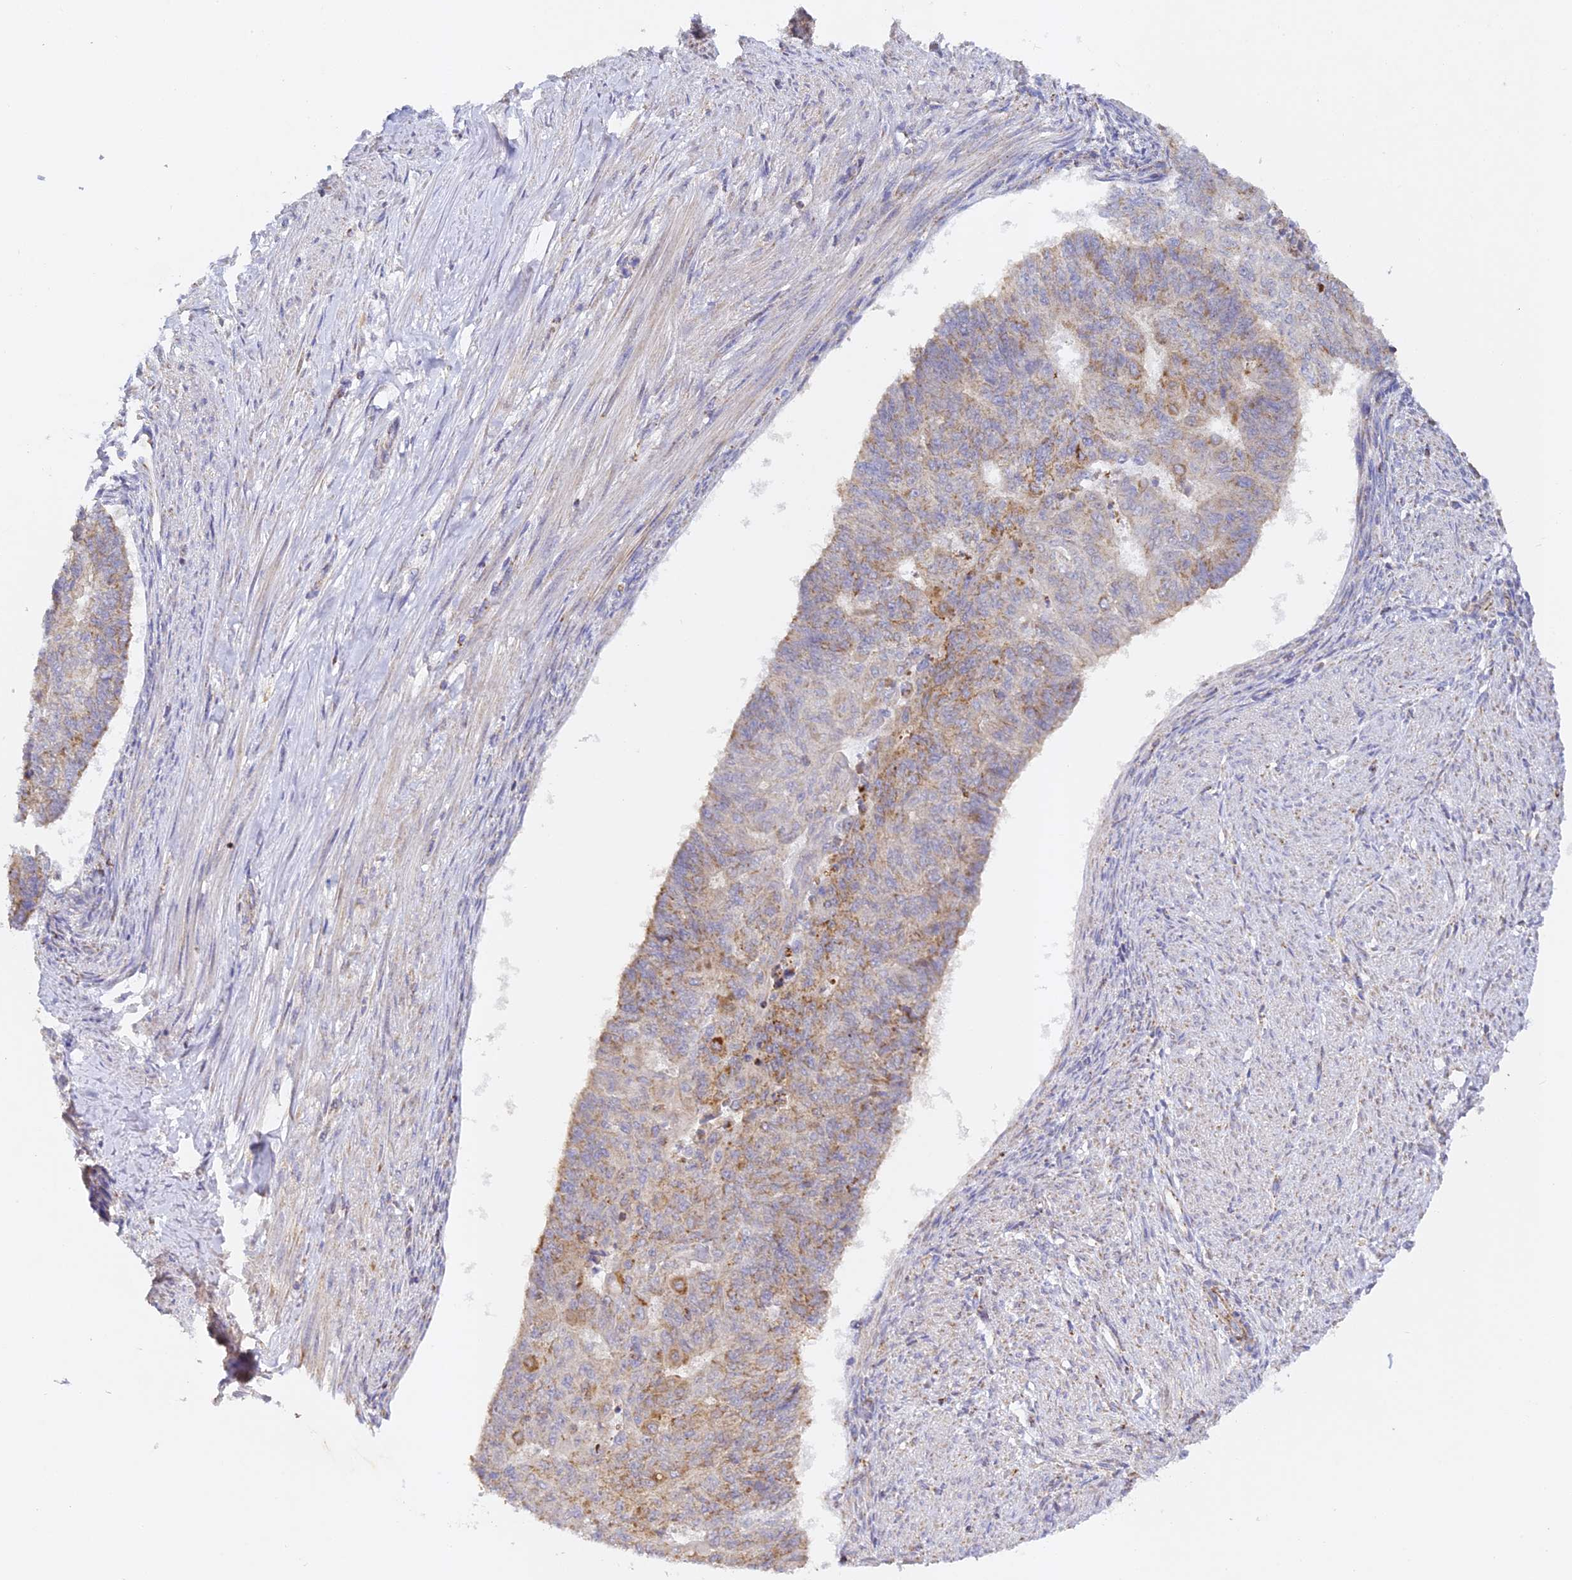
{"staining": {"intensity": "moderate", "quantity": "25%-75%", "location": "cytoplasmic/membranous"}, "tissue": "endometrial cancer", "cell_type": "Tumor cells", "image_type": "cancer", "snomed": [{"axis": "morphology", "description": "Adenocarcinoma, NOS"}, {"axis": "topography", "description": "Endometrium"}], "caption": "This is an image of immunohistochemistry staining of adenocarcinoma (endometrial), which shows moderate staining in the cytoplasmic/membranous of tumor cells.", "gene": "DONSON", "patient": {"sex": "female", "age": 32}}